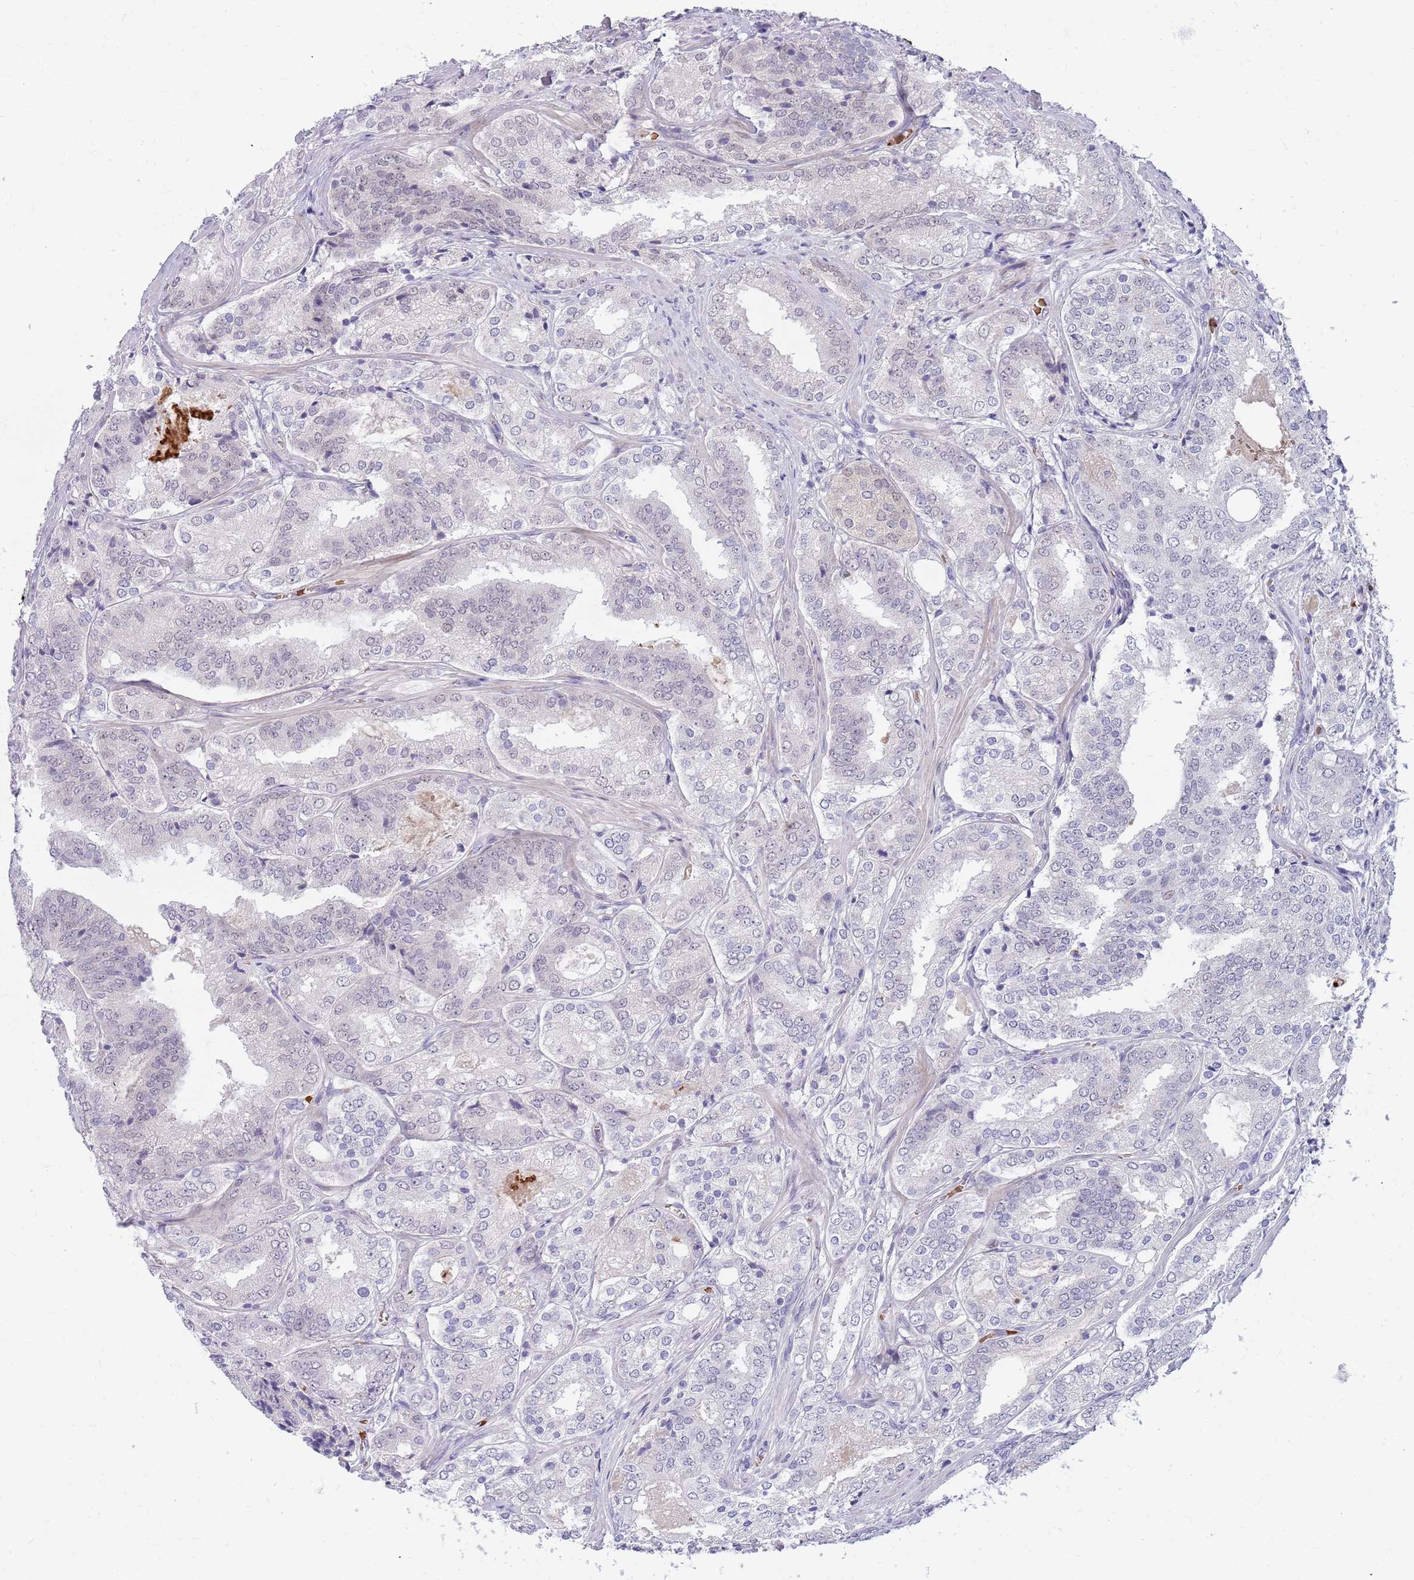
{"staining": {"intensity": "negative", "quantity": "none", "location": "none"}, "tissue": "prostate cancer", "cell_type": "Tumor cells", "image_type": "cancer", "snomed": [{"axis": "morphology", "description": "Adenocarcinoma, High grade"}, {"axis": "topography", "description": "Prostate"}], "caption": "The micrograph displays no staining of tumor cells in prostate cancer.", "gene": "LYPD6B", "patient": {"sex": "male", "age": 63}}